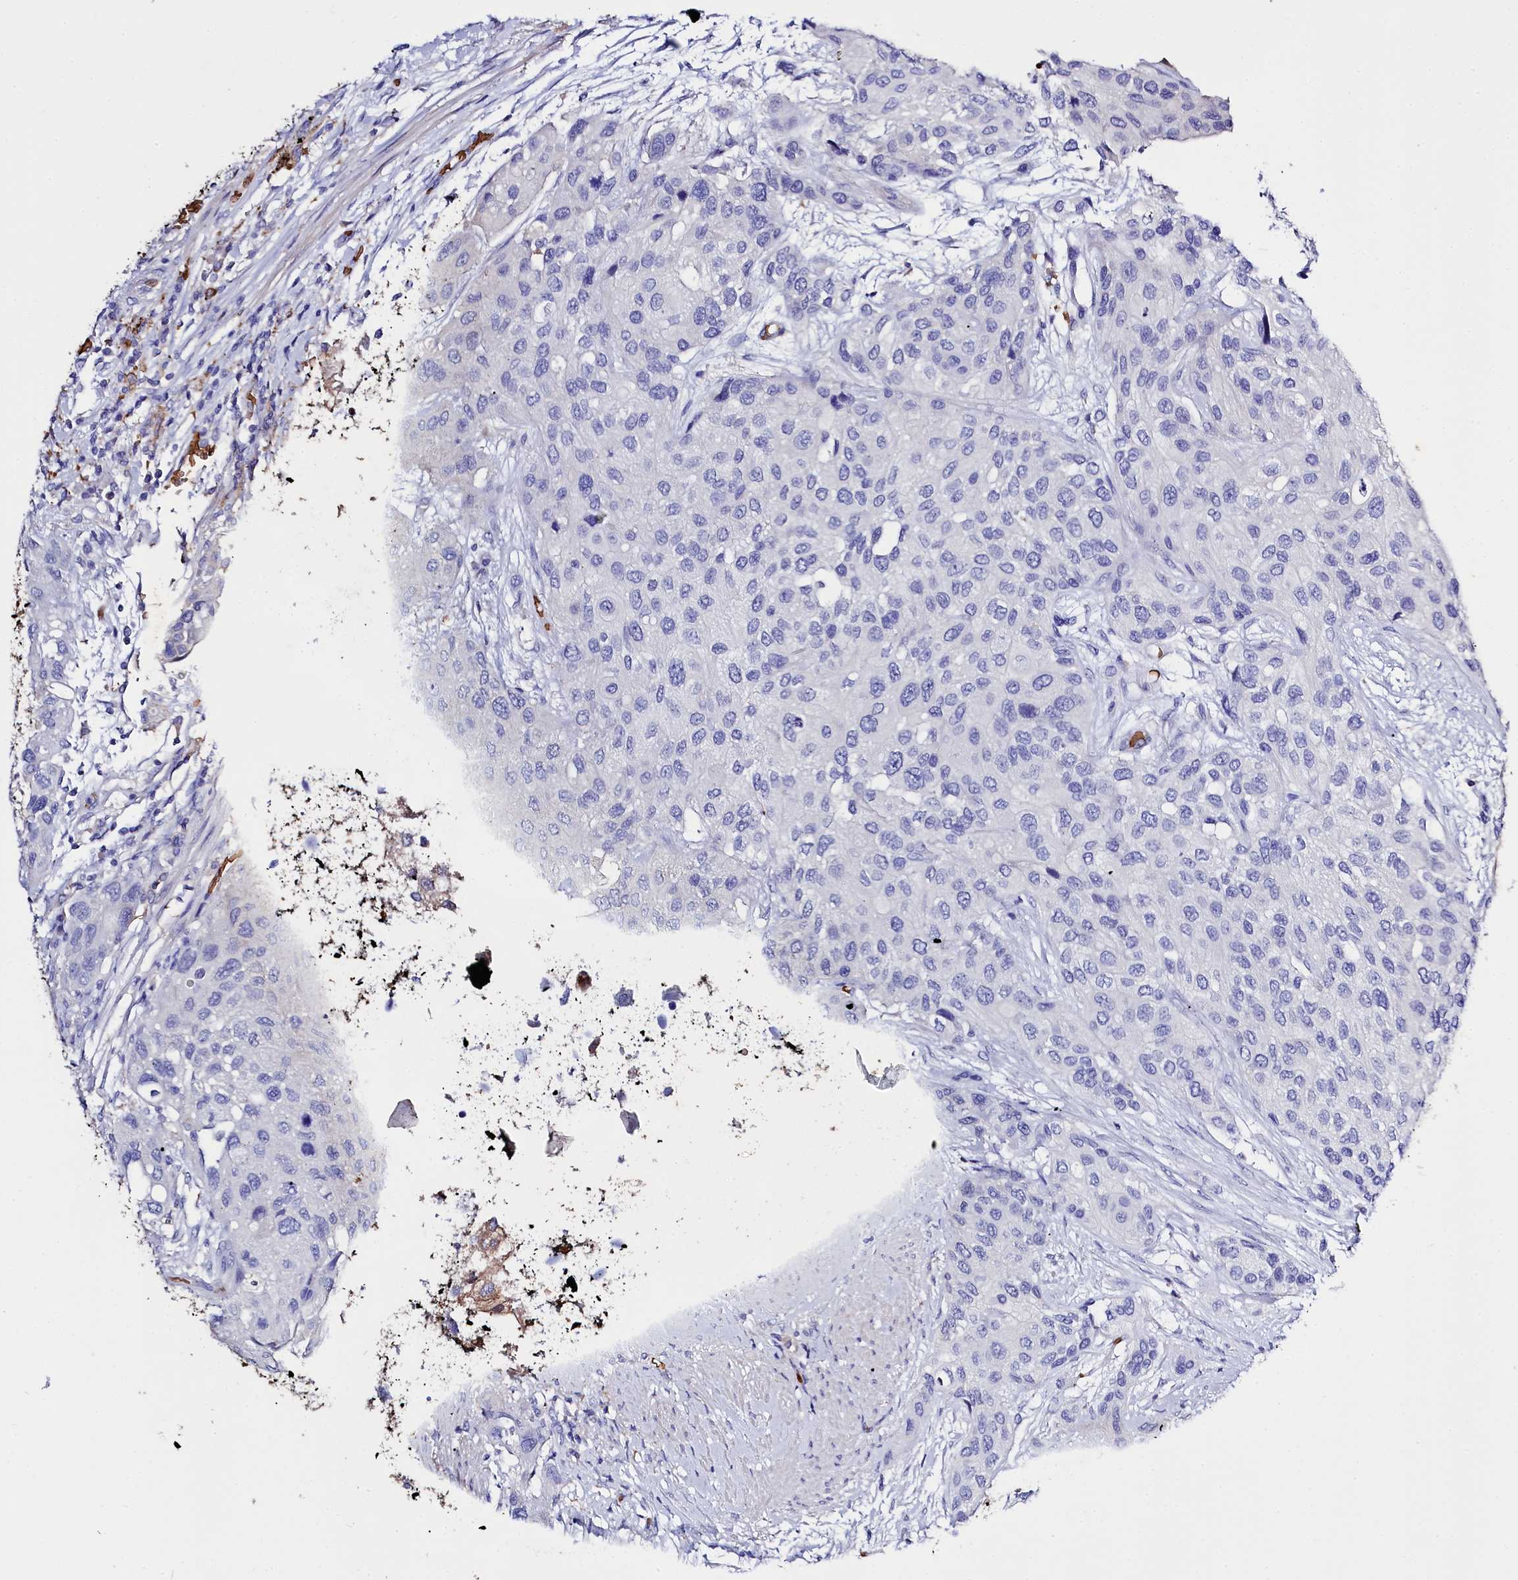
{"staining": {"intensity": "negative", "quantity": "none", "location": "none"}, "tissue": "urothelial cancer", "cell_type": "Tumor cells", "image_type": "cancer", "snomed": [{"axis": "morphology", "description": "Normal tissue, NOS"}, {"axis": "morphology", "description": "Urothelial carcinoma, High grade"}, {"axis": "topography", "description": "Vascular tissue"}, {"axis": "topography", "description": "Urinary bladder"}], "caption": "Micrograph shows no significant protein staining in tumor cells of high-grade urothelial carcinoma. (DAB (3,3'-diaminobenzidine) immunohistochemistry (IHC), high magnification).", "gene": "RPUSD3", "patient": {"sex": "female", "age": 56}}